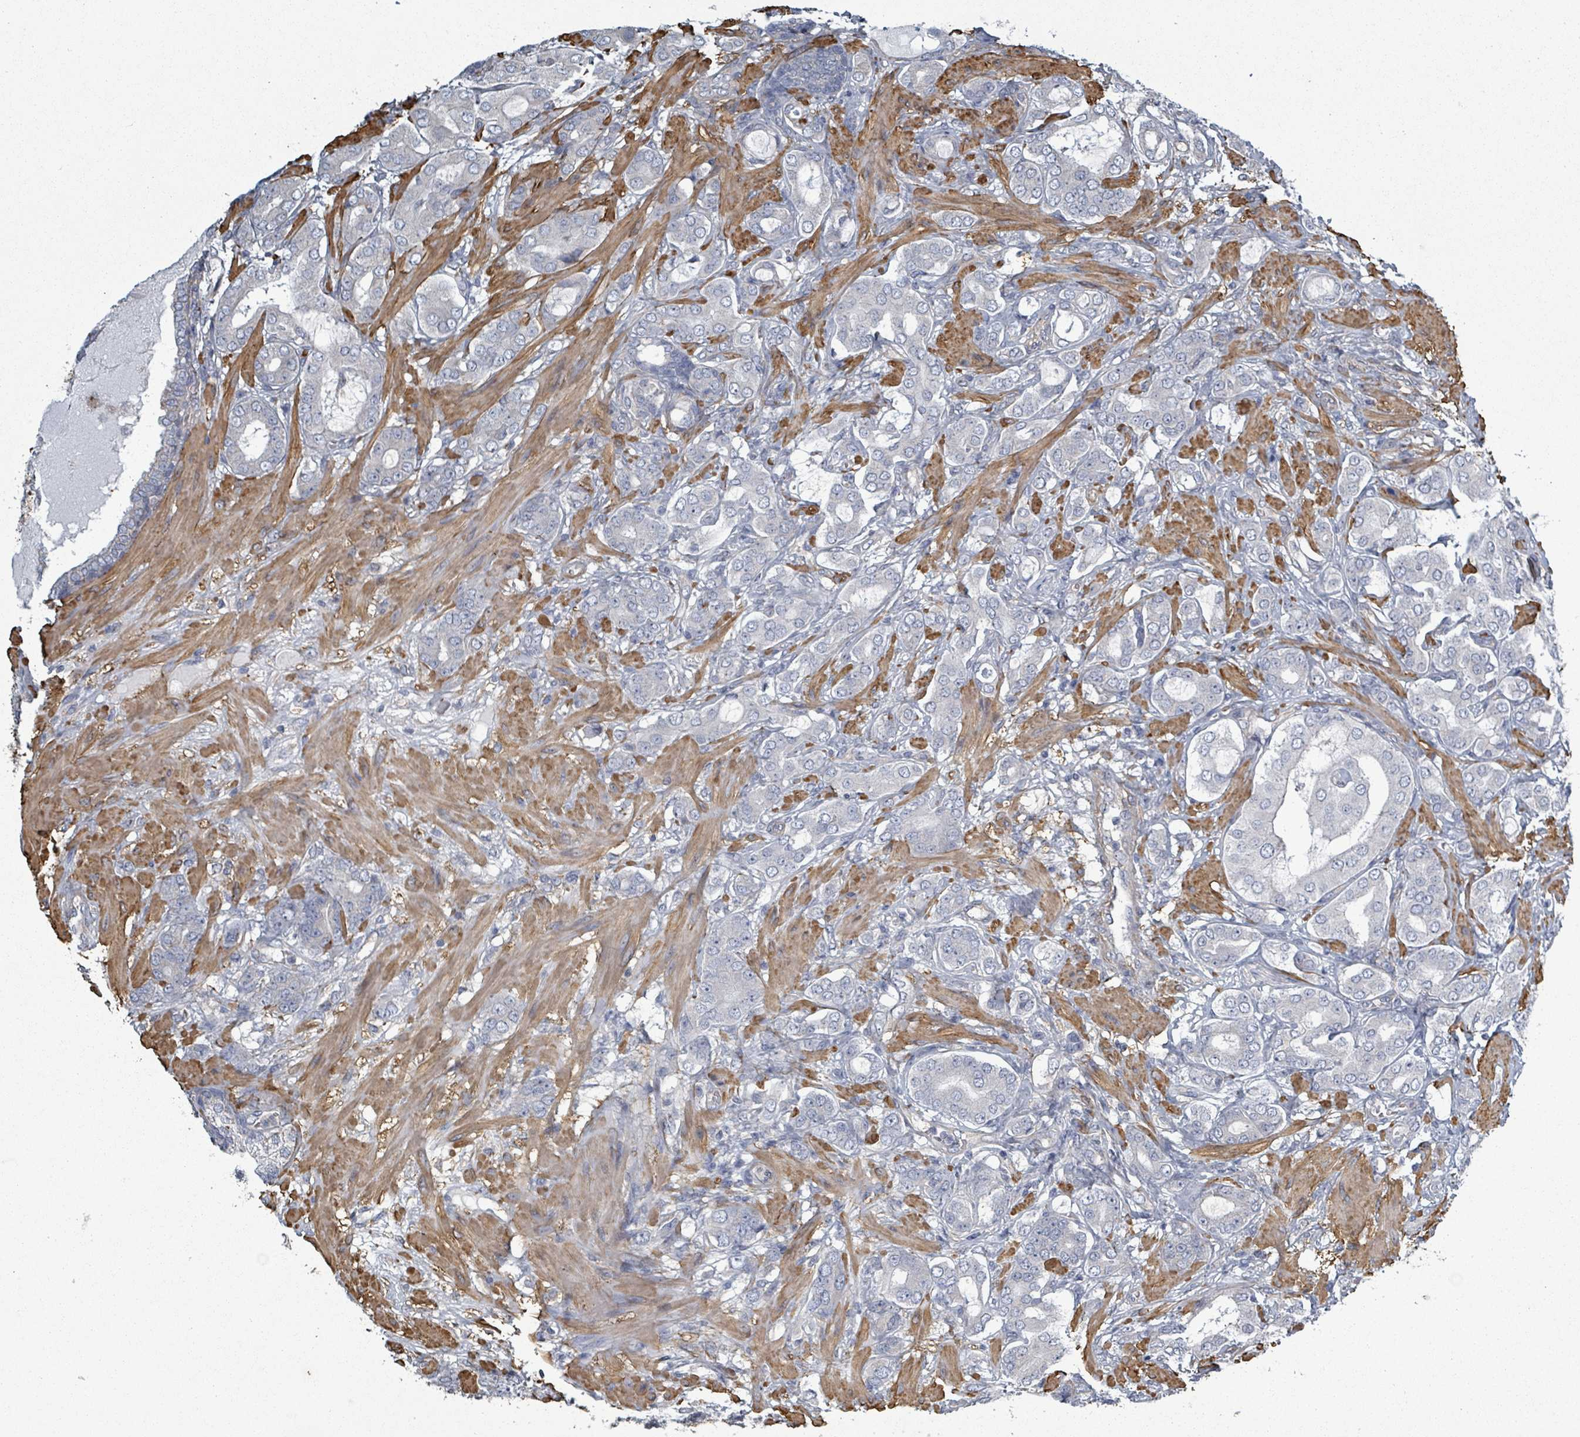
{"staining": {"intensity": "negative", "quantity": "none", "location": "none"}, "tissue": "prostate cancer", "cell_type": "Tumor cells", "image_type": "cancer", "snomed": [{"axis": "morphology", "description": "Adenocarcinoma, Low grade"}, {"axis": "topography", "description": "Prostate"}], "caption": "Protein analysis of prostate cancer exhibits no significant staining in tumor cells. (DAB immunohistochemistry with hematoxylin counter stain).", "gene": "ADCK1", "patient": {"sex": "male", "age": 57}}